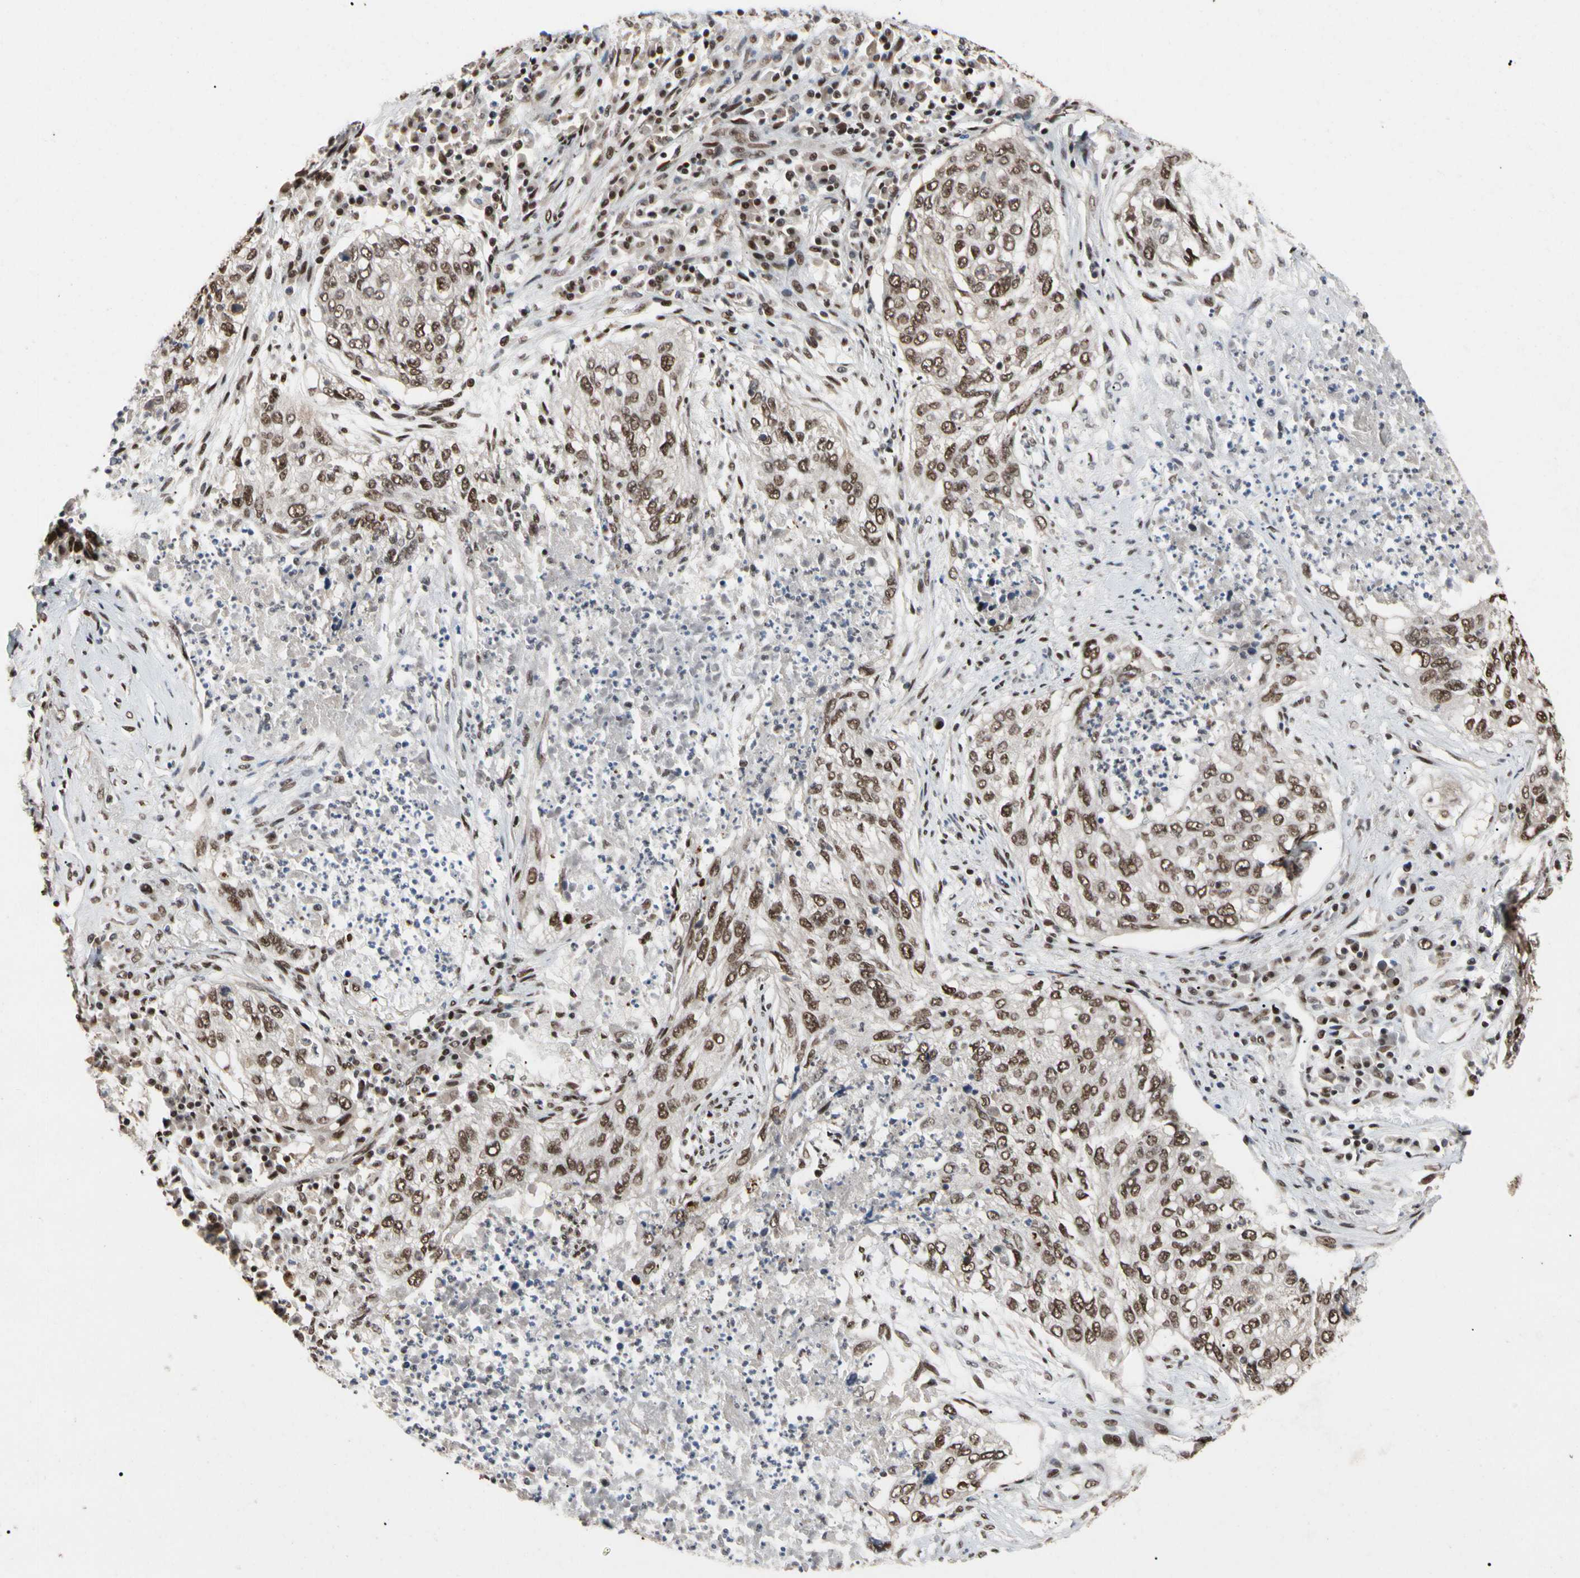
{"staining": {"intensity": "moderate", "quantity": ">75%", "location": "nuclear"}, "tissue": "lung cancer", "cell_type": "Tumor cells", "image_type": "cancer", "snomed": [{"axis": "morphology", "description": "Squamous cell carcinoma, NOS"}, {"axis": "topography", "description": "Lung"}], "caption": "High-magnification brightfield microscopy of lung cancer stained with DAB (brown) and counterstained with hematoxylin (blue). tumor cells exhibit moderate nuclear staining is appreciated in approximately>75% of cells.", "gene": "FAM98B", "patient": {"sex": "female", "age": 63}}